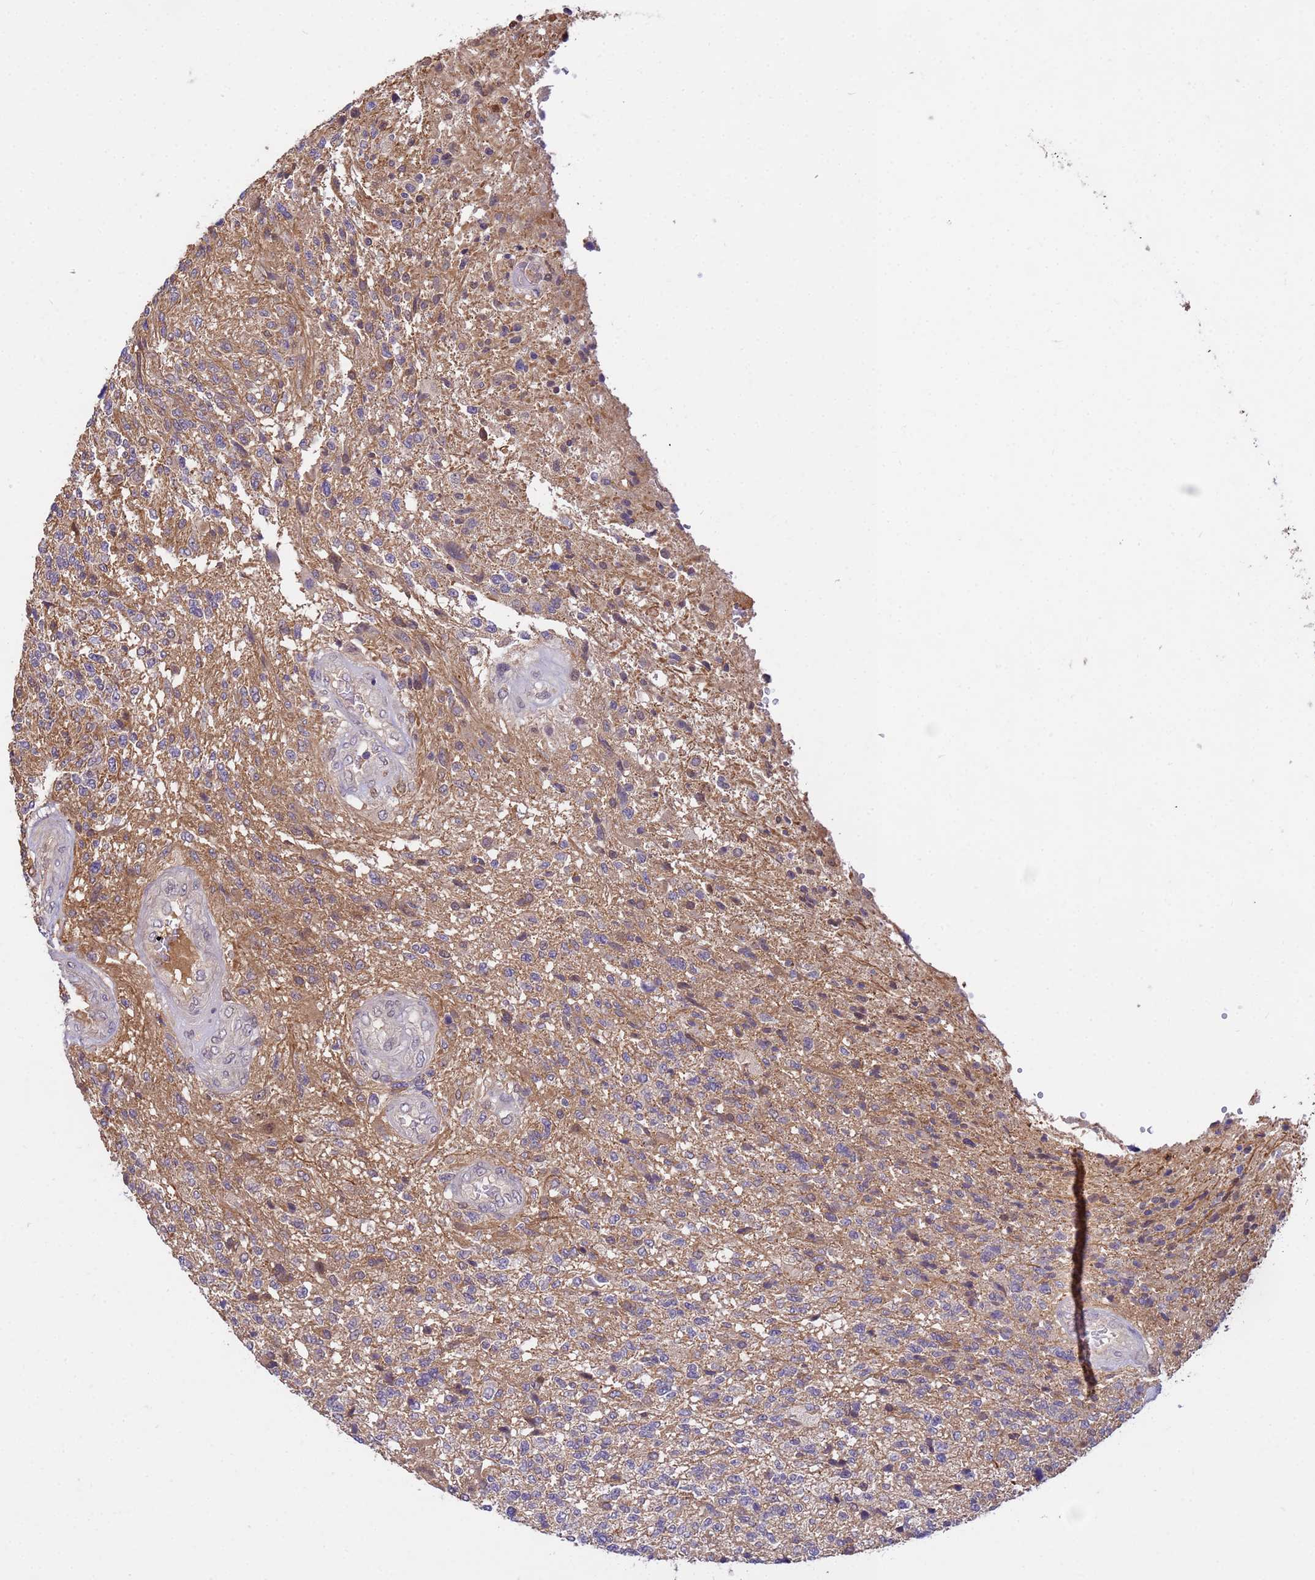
{"staining": {"intensity": "weak", "quantity": "<25%", "location": "cytoplasmic/membranous"}, "tissue": "glioma", "cell_type": "Tumor cells", "image_type": "cancer", "snomed": [{"axis": "morphology", "description": "Glioma, malignant, High grade"}, {"axis": "topography", "description": "Brain"}], "caption": "There is no significant expression in tumor cells of glioma. The staining was performed using DAB (3,3'-diaminobenzidine) to visualize the protein expression in brown, while the nuclei were stained in blue with hematoxylin (Magnification: 20x).", "gene": "NPEPPS", "patient": {"sex": "male", "age": 56}}